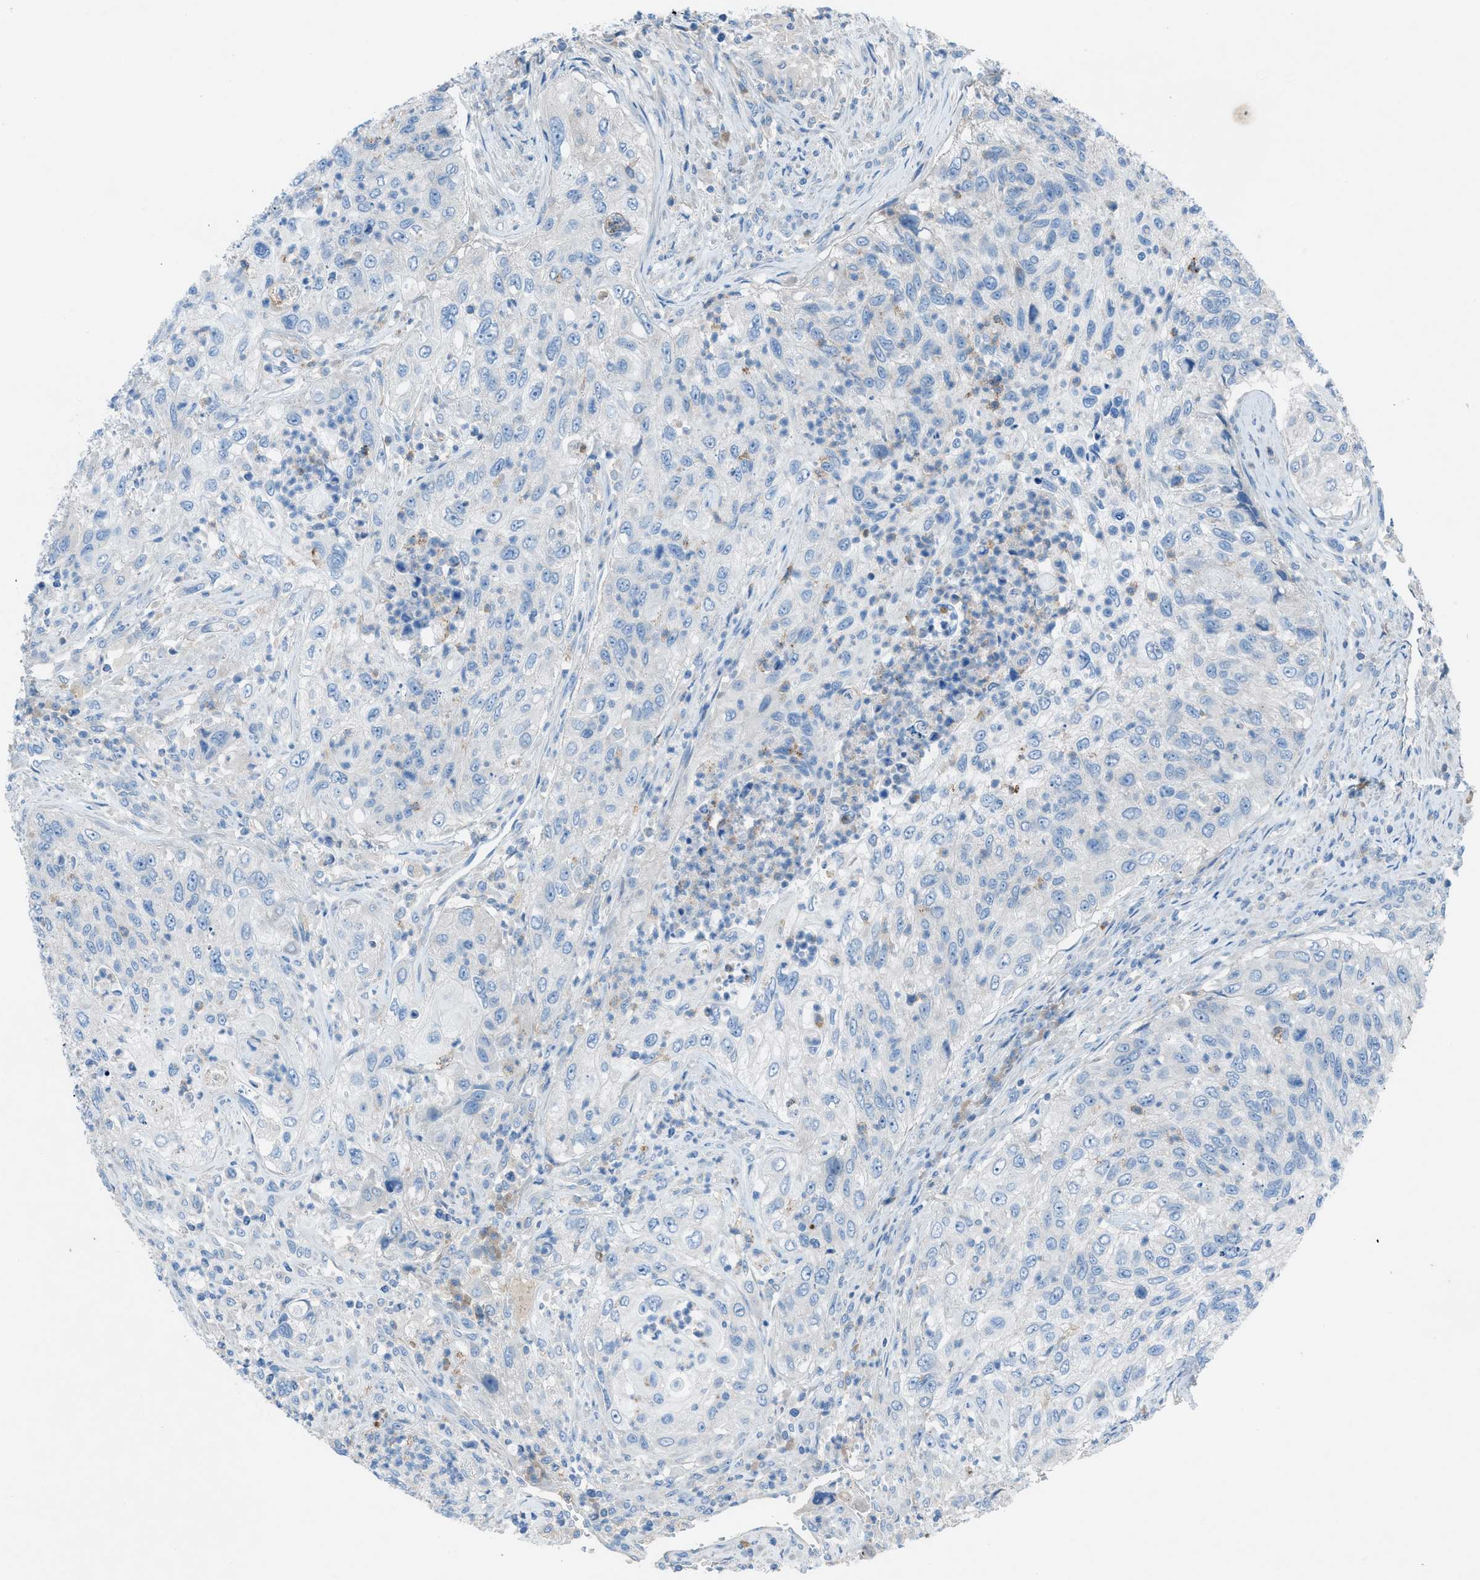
{"staining": {"intensity": "negative", "quantity": "none", "location": "none"}, "tissue": "urothelial cancer", "cell_type": "Tumor cells", "image_type": "cancer", "snomed": [{"axis": "morphology", "description": "Urothelial carcinoma, High grade"}, {"axis": "topography", "description": "Urinary bladder"}], "caption": "There is no significant expression in tumor cells of urothelial carcinoma (high-grade).", "gene": "C5AR2", "patient": {"sex": "female", "age": 60}}